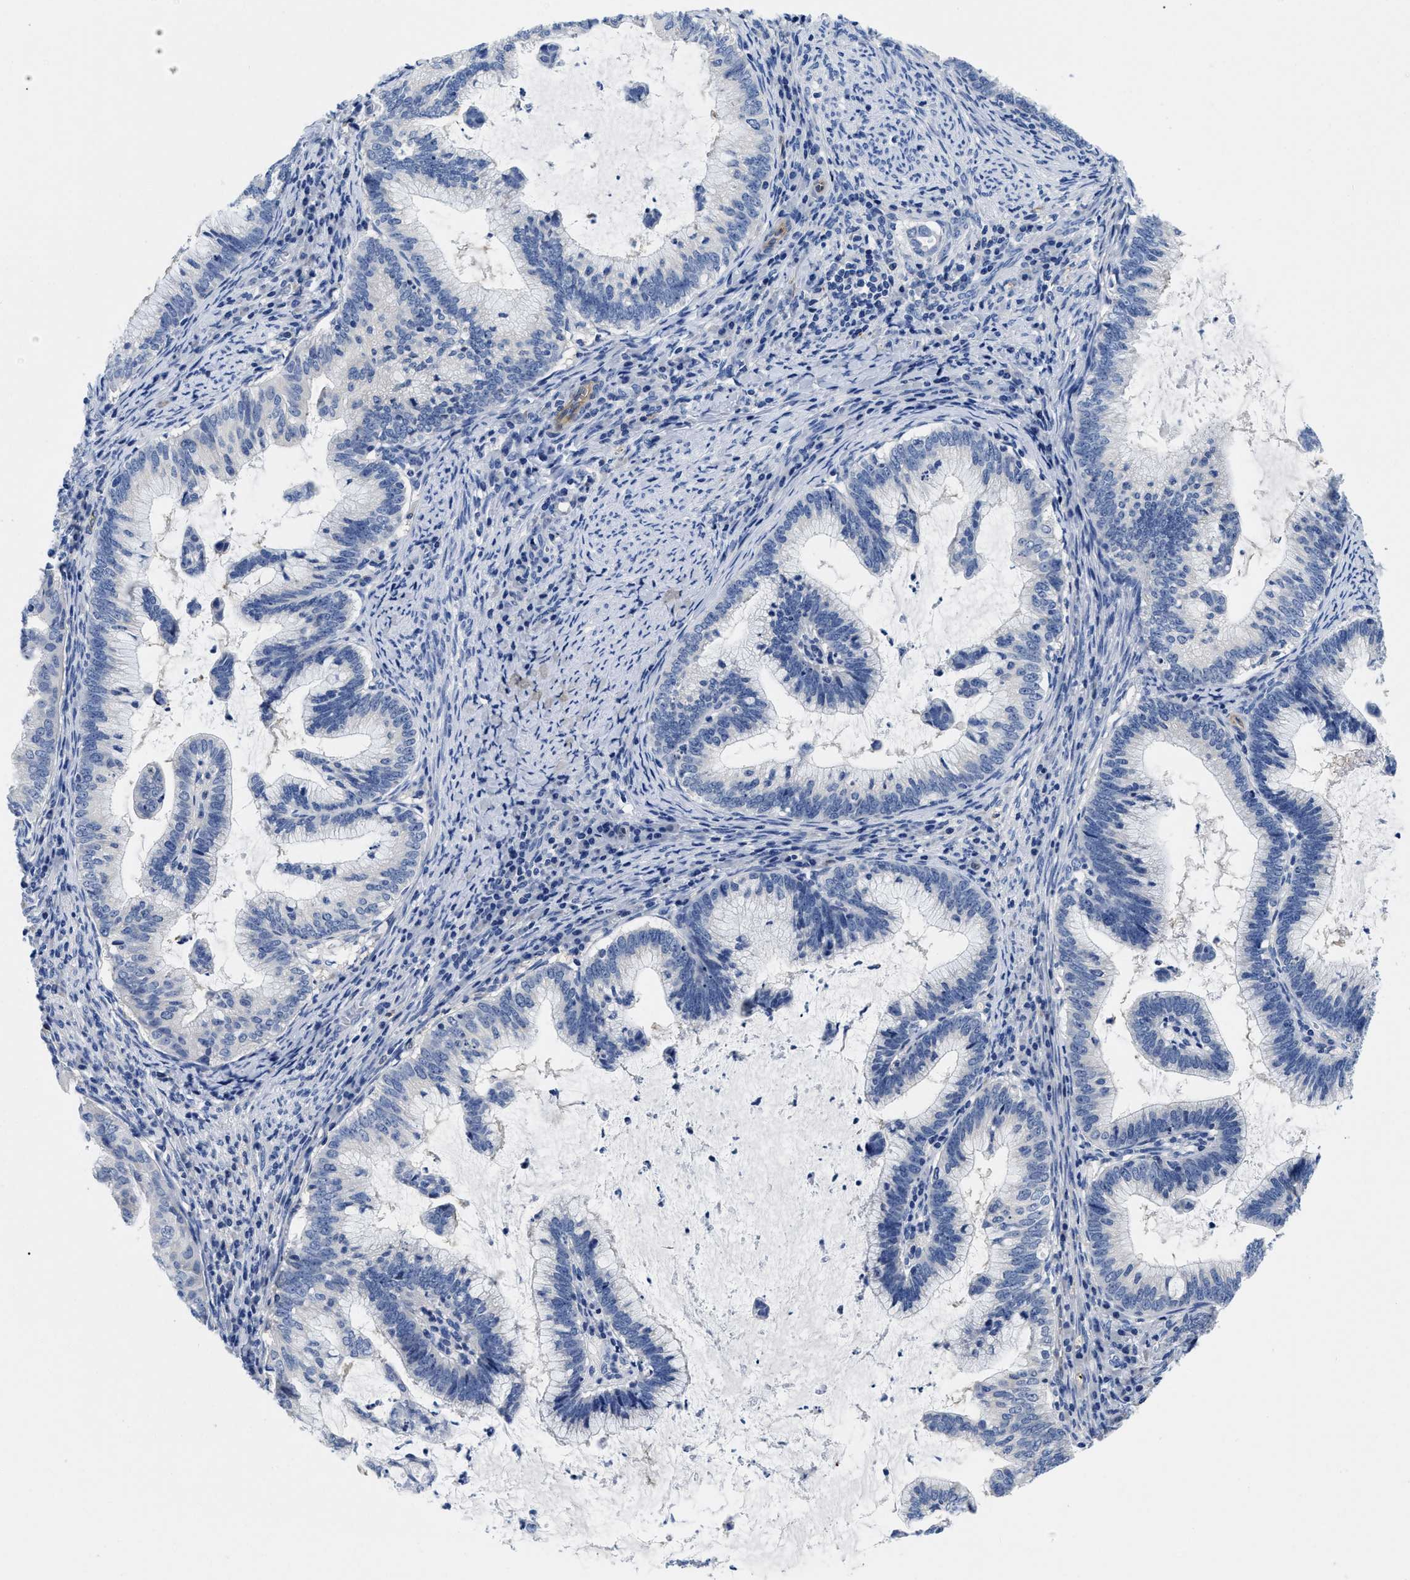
{"staining": {"intensity": "negative", "quantity": "none", "location": "none"}, "tissue": "cervical cancer", "cell_type": "Tumor cells", "image_type": "cancer", "snomed": [{"axis": "morphology", "description": "Adenocarcinoma, NOS"}, {"axis": "topography", "description": "Cervix"}], "caption": "Cervical cancer stained for a protein using immunohistochemistry shows no staining tumor cells.", "gene": "SLC35F1", "patient": {"sex": "female", "age": 36}}